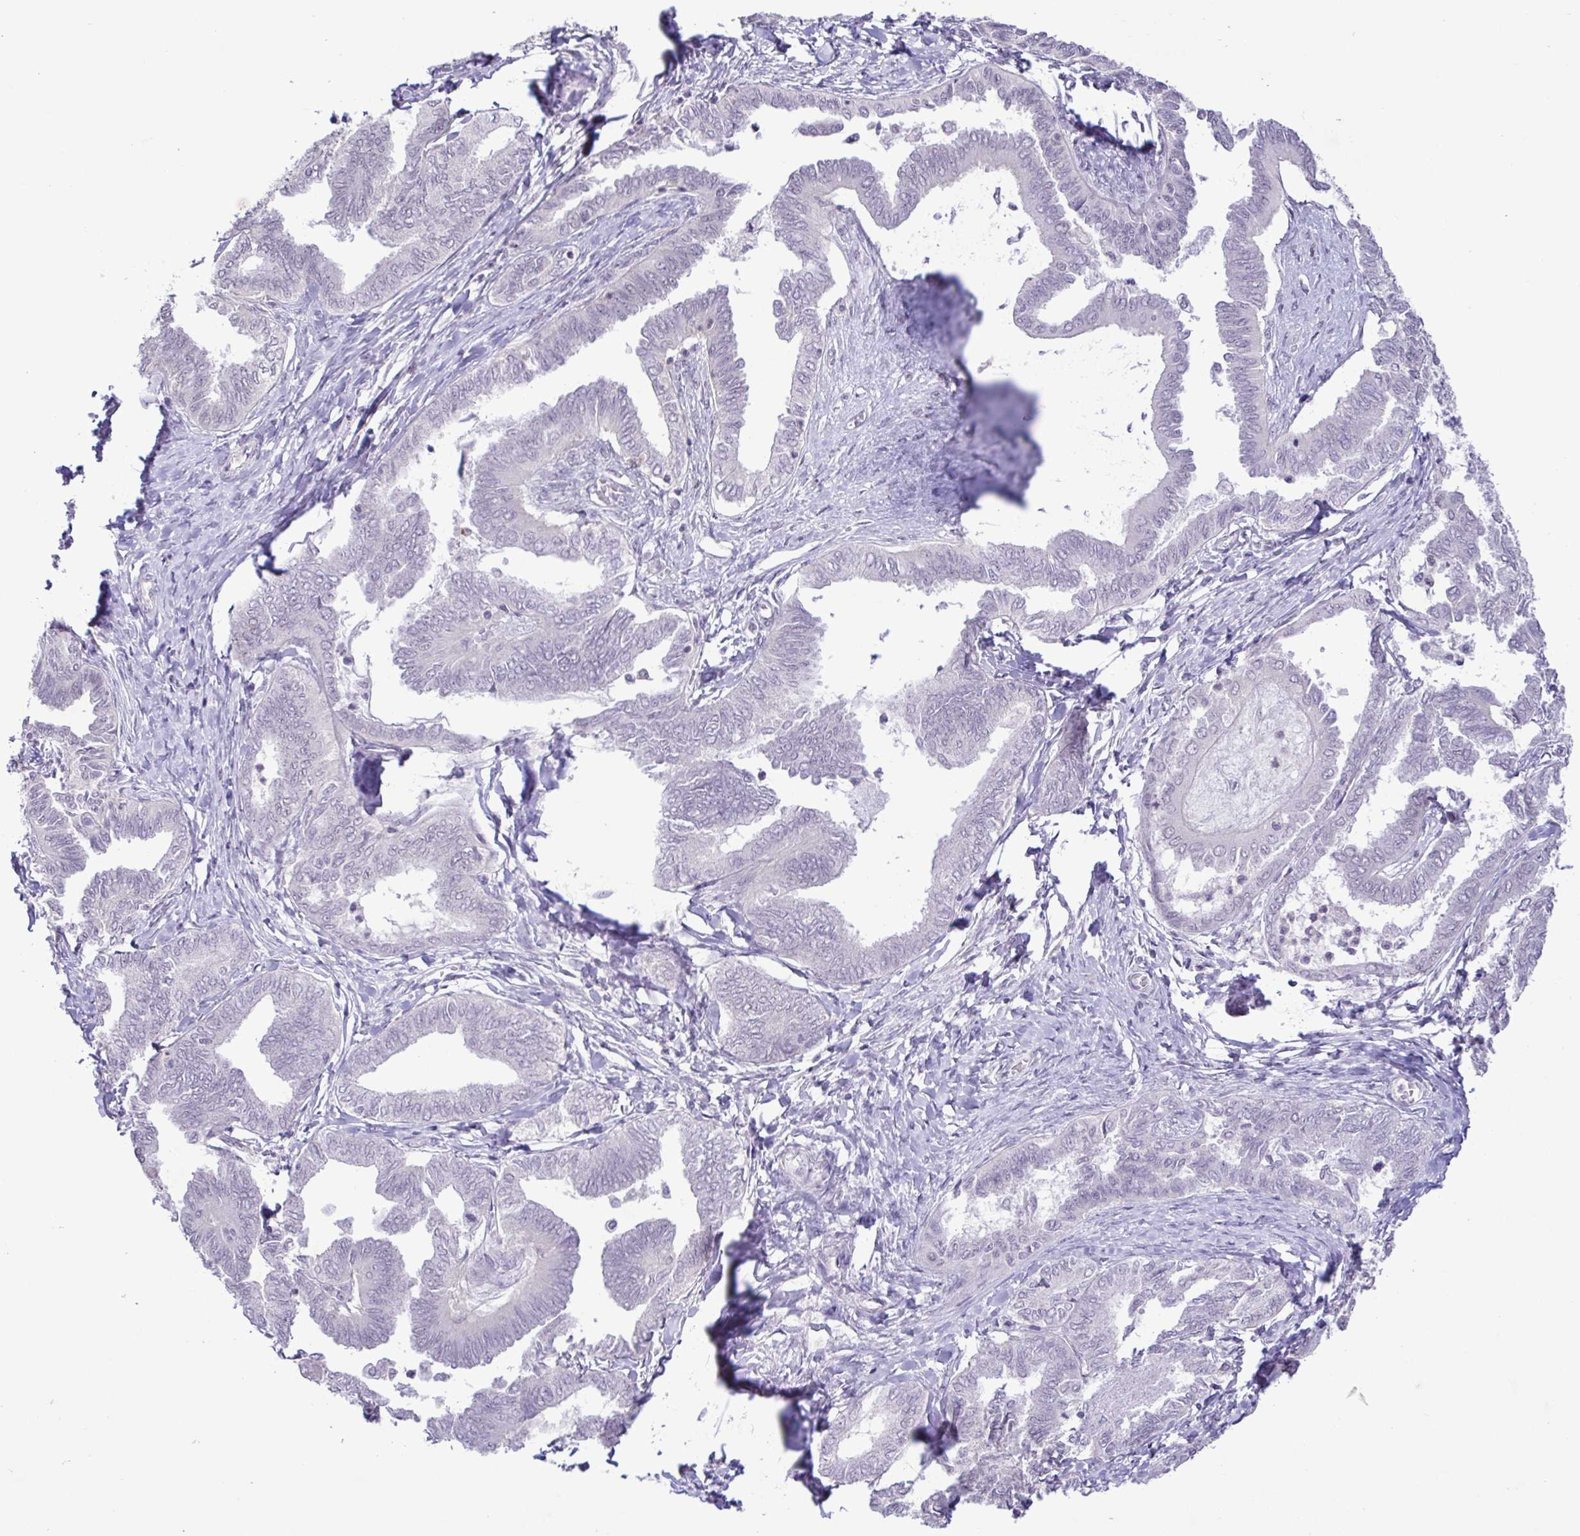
{"staining": {"intensity": "negative", "quantity": "none", "location": "none"}, "tissue": "ovarian cancer", "cell_type": "Tumor cells", "image_type": "cancer", "snomed": [{"axis": "morphology", "description": "Carcinoma, endometroid"}, {"axis": "topography", "description": "Ovary"}], "caption": "Immunohistochemical staining of human ovarian endometroid carcinoma shows no significant positivity in tumor cells.", "gene": "IL1RN", "patient": {"sex": "female", "age": 70}}